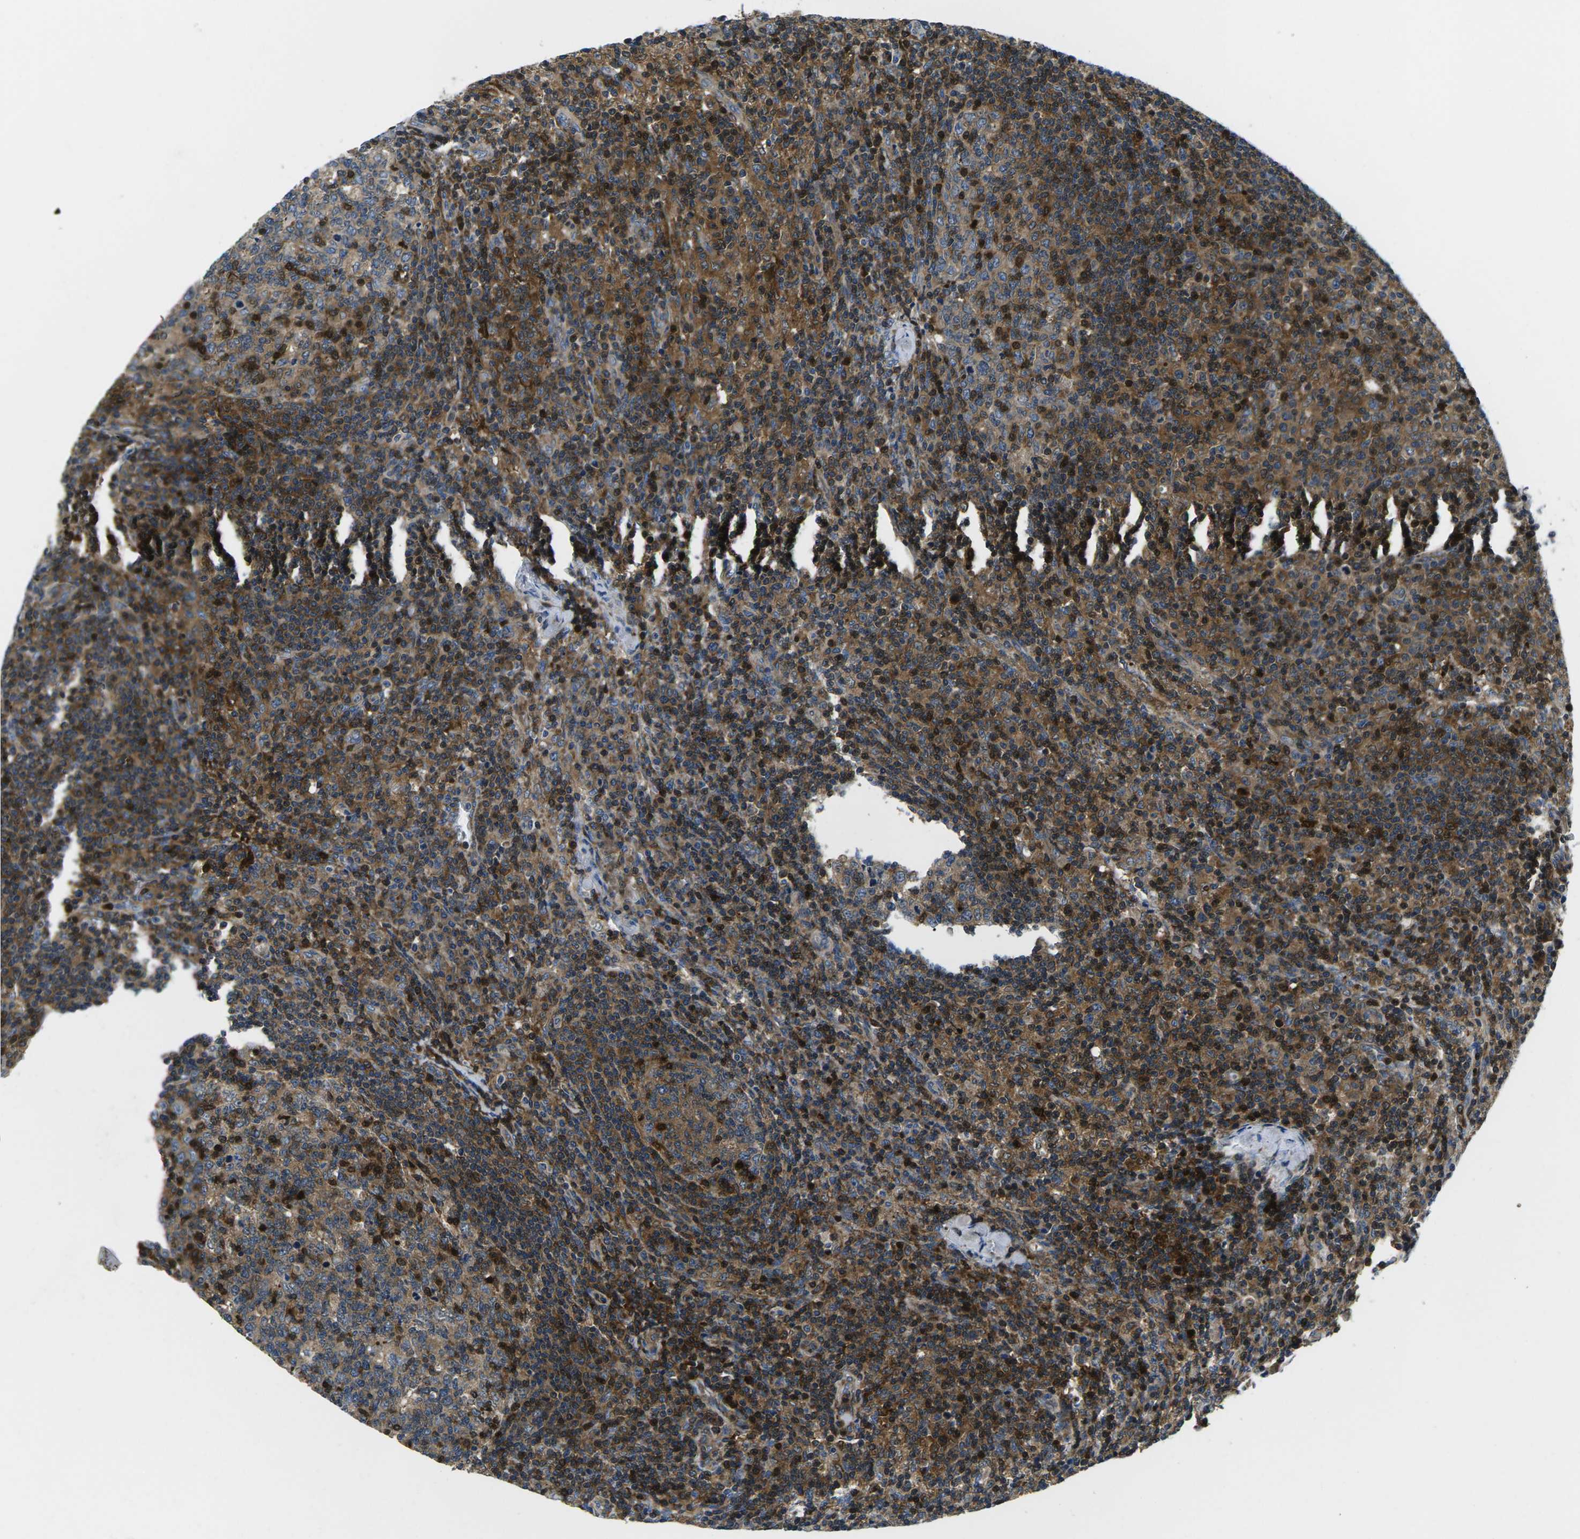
{"staining": {"intensity": "strong", "quantity": ">75%", "location": "cytoplasmic/membranous"}, "tissue": "lymph node", "cell_type": "Germinal center cells", "image_type": "normal", "snomed": [{"axis": "morphology", "description": "Normal tissue, NOS"}, {"axis": "morphology", "description": "Inflammation, NOS"}, {"axis": "topography", "description": "Lymph node"}], "caption": "Protein expression analysis of unremarkable human lymph node reveals strong cytoplasmic/membranous positivity in approximately >75% of germinal center cells.", "gene": "PLCE1", "patient": {"sex": "male", "age": 55}}